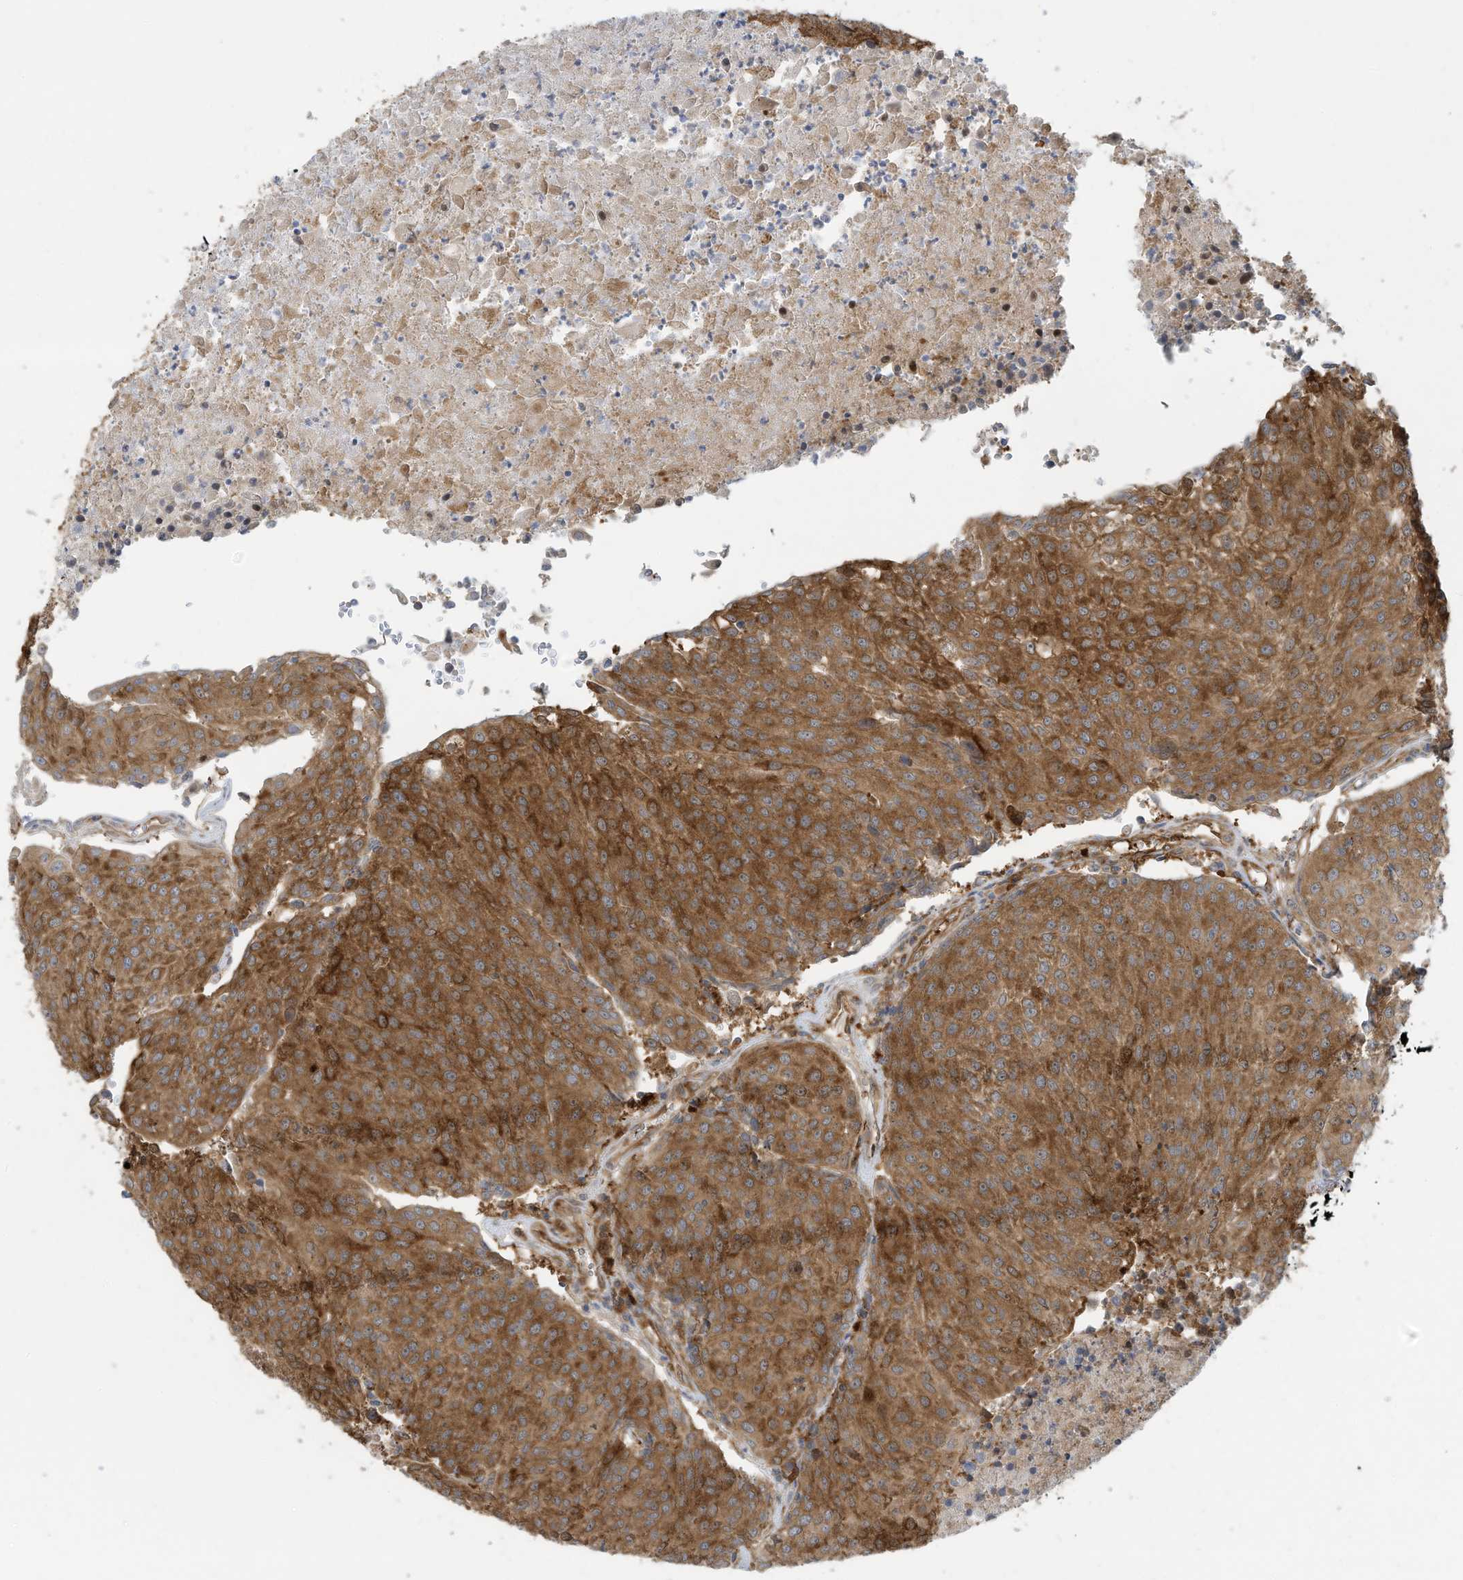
{"staining": {"intensity": "moderate", "quantity": ">75%", "location": "cytoplasmic/membranous"}, "tissue": "urothelial cancer", "cell_type": "Tumor cells", "image_type": "cancer", "snomed": [{"axis": "morphology", "description": "Urothelial carcinoma, High grade"}, {"axis": "topography", "description": "Urinary bladder"}], "caption": "About >75% of tumor cells in urothelial cancer reveal moderate cytoplasmic/membranous protein positivity as visualized by brown immunohistochemical staining.", "gene": "USE1", "patient": {"sex": "female", "age": 85}}